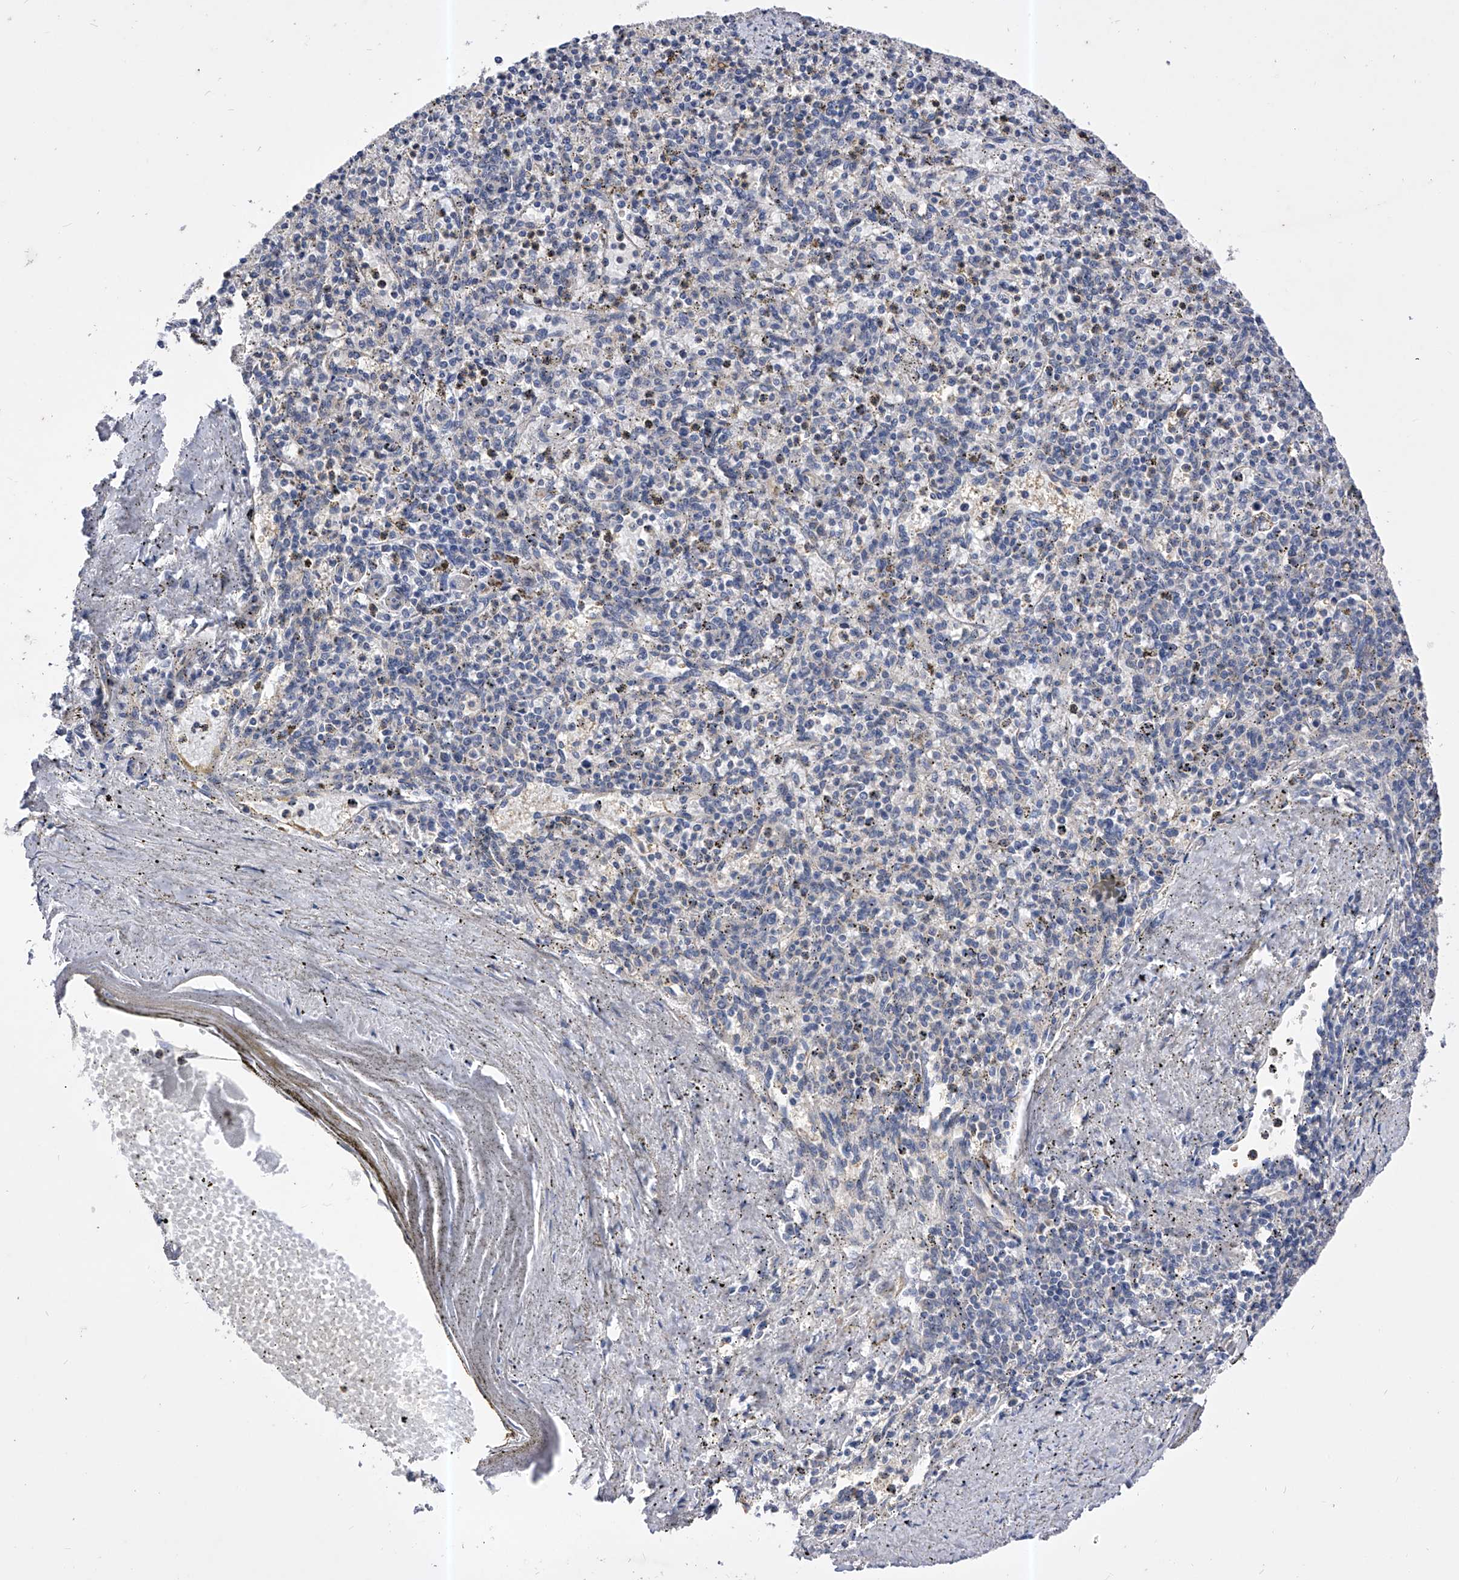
{"staining": {"intensity": "negative", "quantity": "none", "location": "none"}, "tissue": "spleen", "cell_type": "Cells in red pulp", "image_type": "normal", "snomed": [{"axis": "morphology", "description": "Normal tissue, NOS"}, {"axis": "topography", "description": "Spleen"}], "caption": "Immunohistochemical staining of normal human spleen exhibits no significant expression in cells in red pulp.", "gene": "PPP5C", "patient": {"sex": "male", "age": 72}}